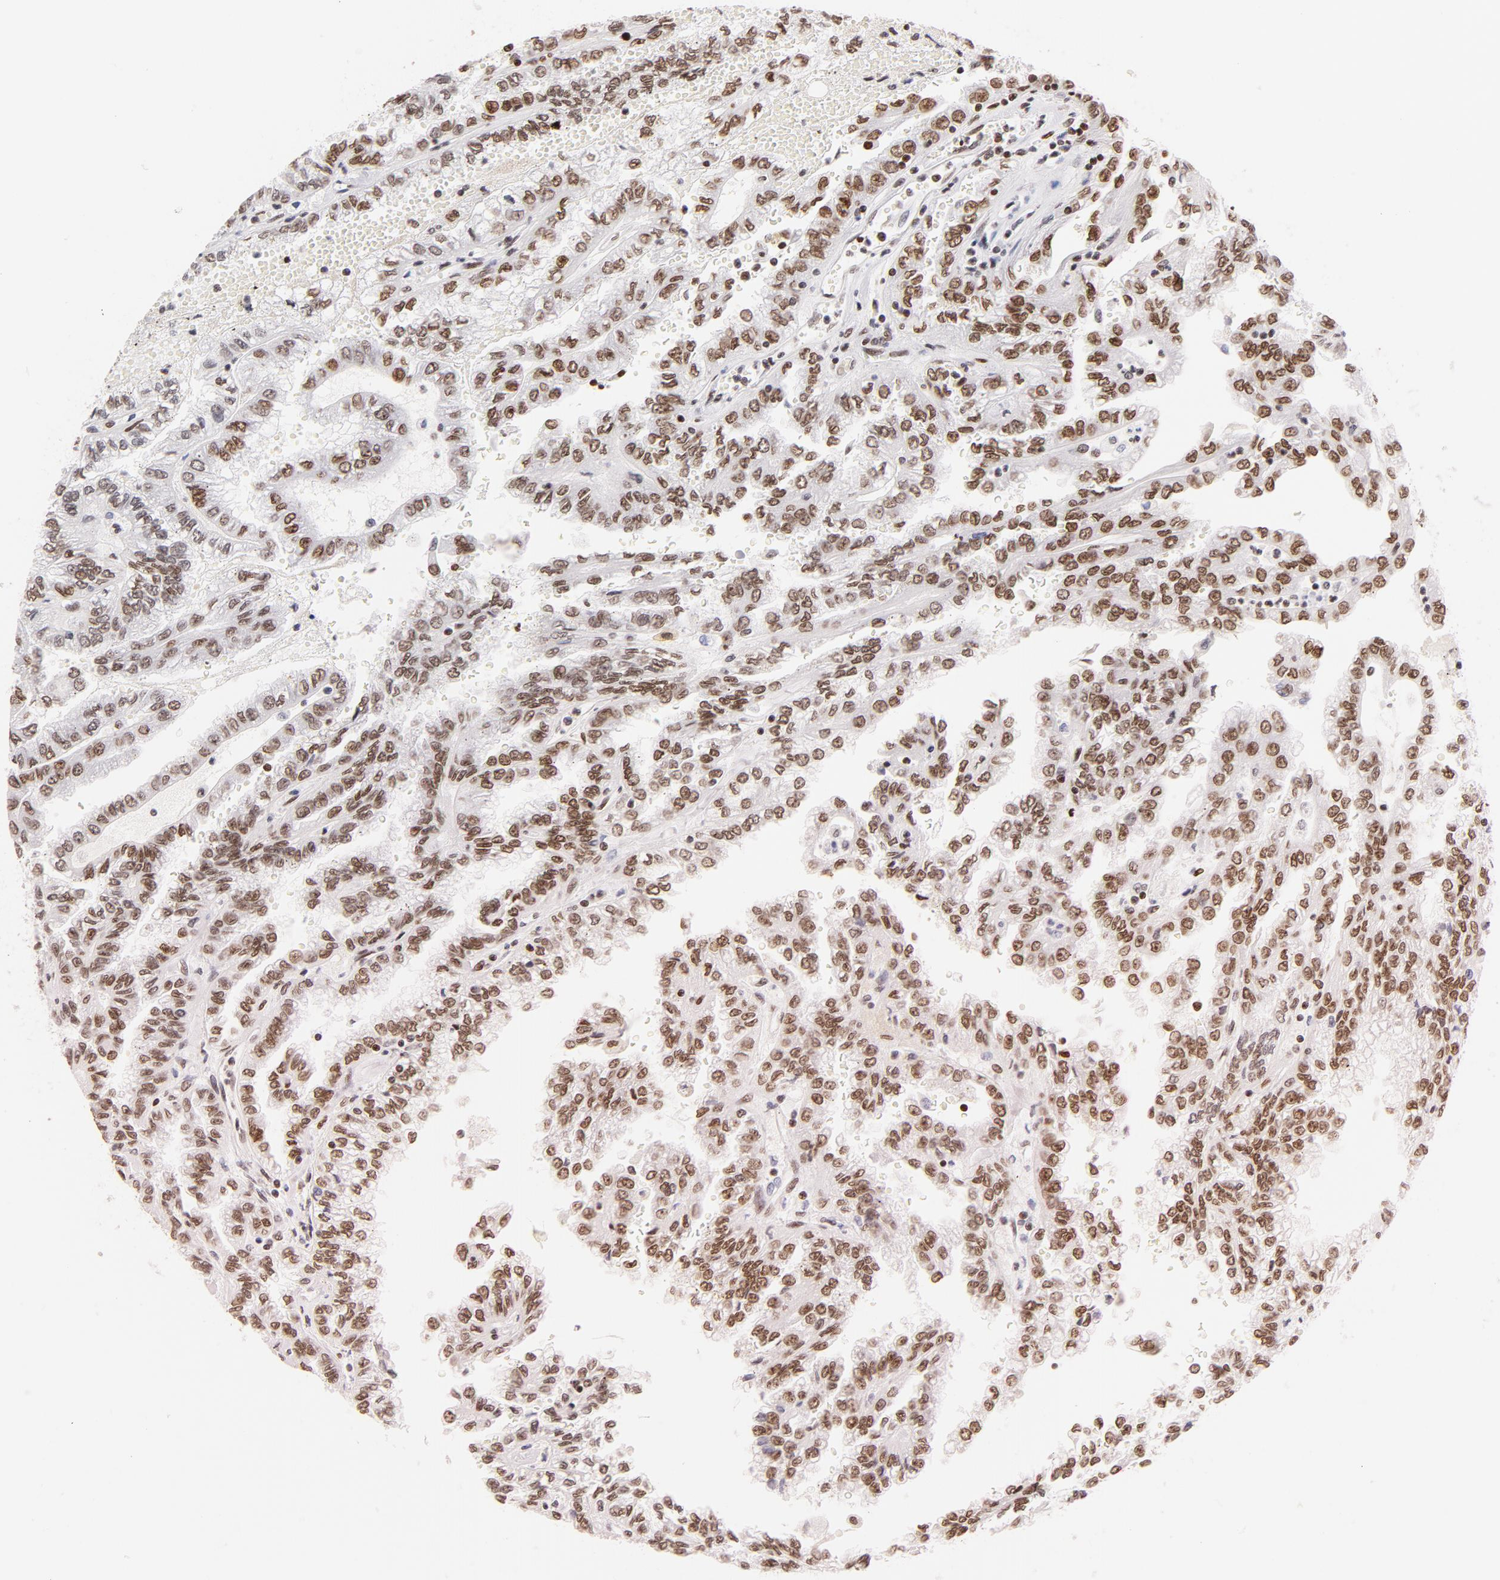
{"staining": {"intensity": "moderate", "quantity": ">75%", "location": "nuclear"}, "tissue": "renal cancer", "cell_type": "Tumor cells", "image_type": "cancer", "snomed": [{"axis": "morphology", "description": "Inflammation, NOS"}, {"axis": "morphology", "description": "Adenocarcinoma, NOS"}, {"axis": "topography", "description": "Kidney"}], "caption": "A histopathology image of human adenocarcinoma (renal) stained for a protein exhibits moderate nuclear brown staining in tumor cells. (DAB (3,3'-diaminobenzidine) IHC, brown staining for protein, blue staining for nuclei).", "gene": "TOP2B", "patient": {"sex": "male", "age": 68}}